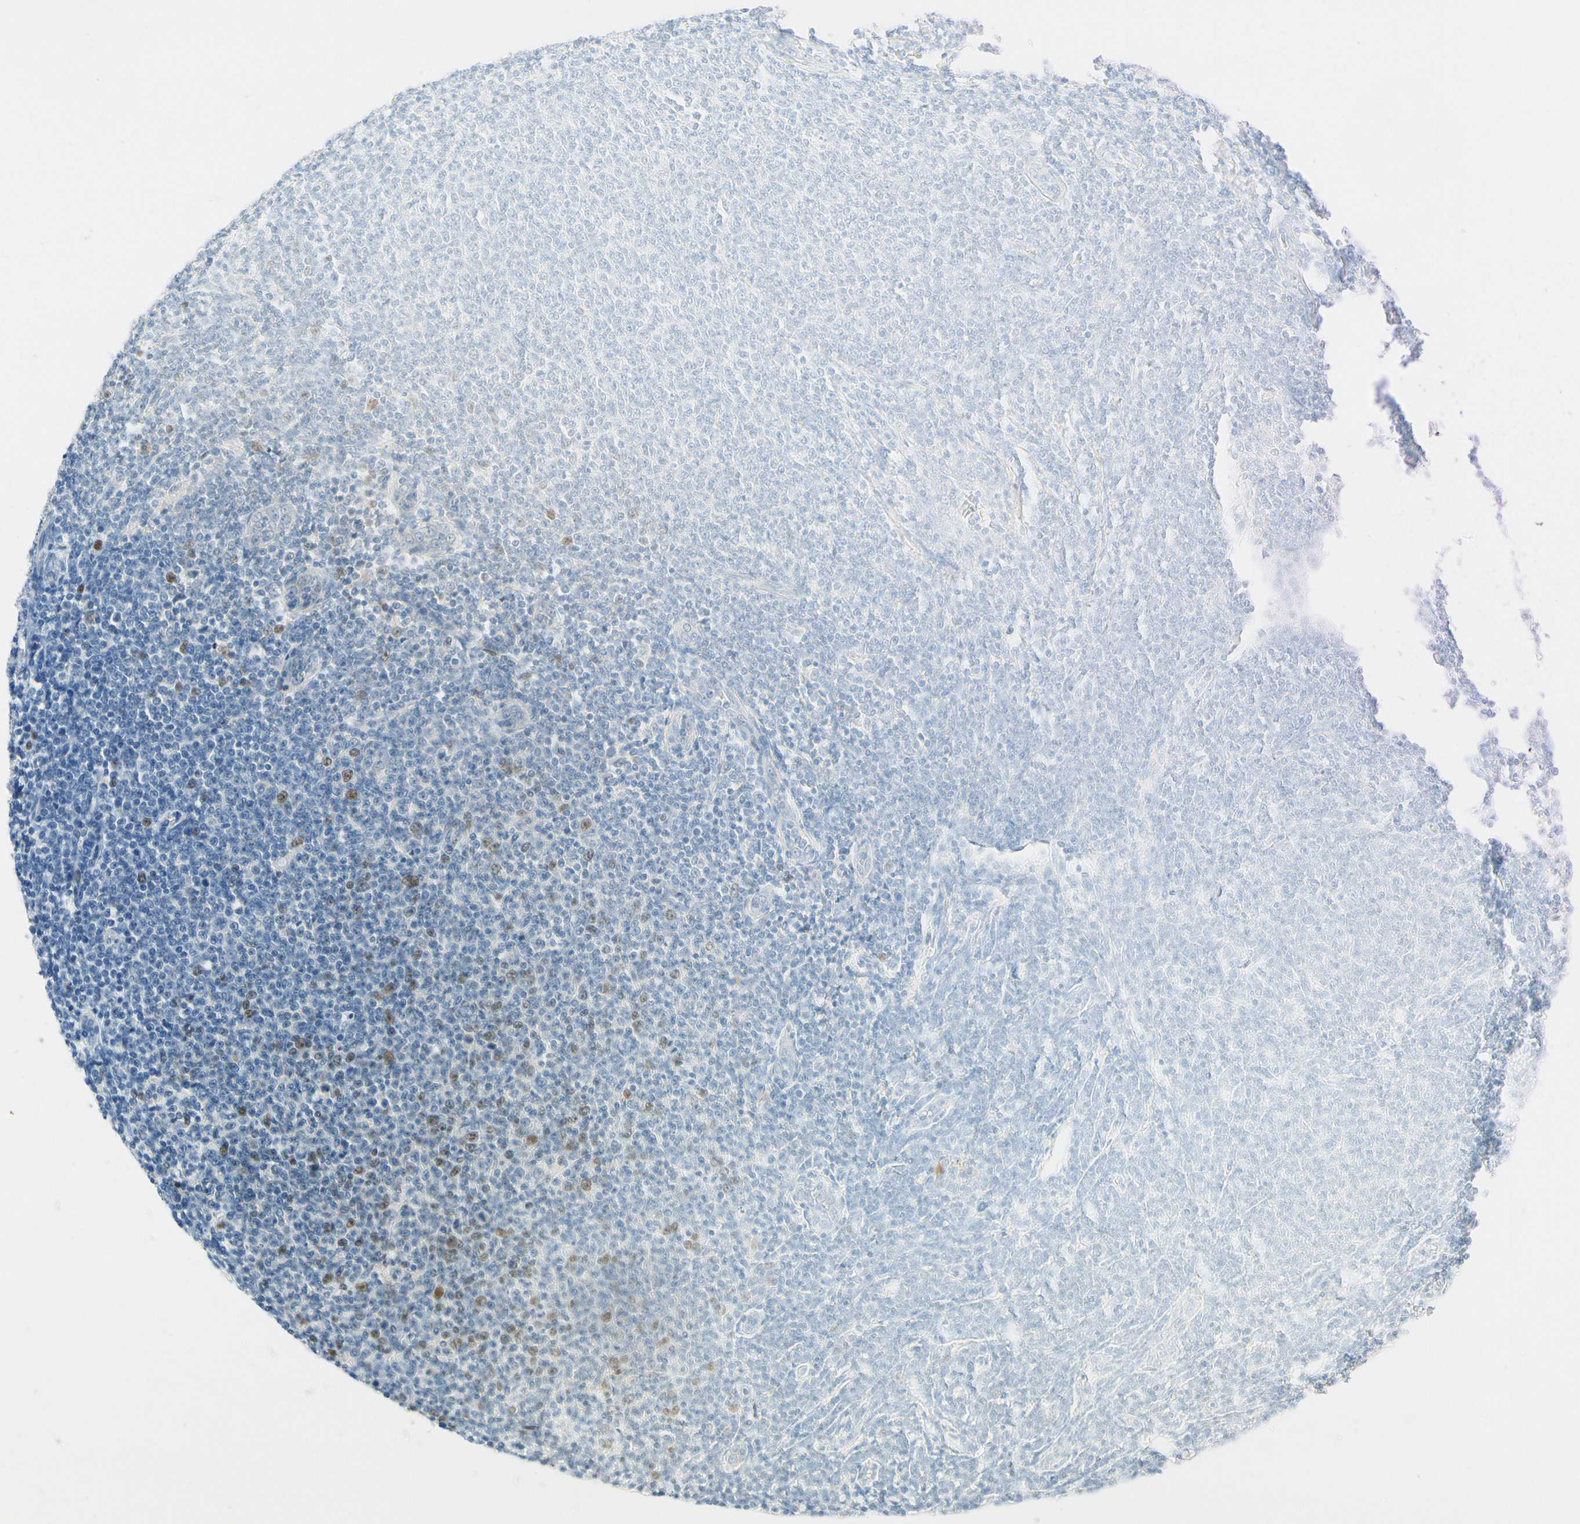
{"staining": {"intensity": "strong", "quantity": "<25%", "location": "nuclear"}, "tissue": "lymphoma", "cell_type": "Tumor cells", "image_type": "cancer", "snomed": [{"axis": "morphology", "description": "Malignant lymphoma, non-Hodgkin's type, Low grade"}, {"axis": "topography", "description": "Lymph node"}], "caption": "Immunohistochemistry (DAB (3,3'-diaminobenzidine)) staining of lymphoma displays strong nuclear protein staining in about <25% of tumor cells.", "gene": "ZKSCAN4", "patient": {"sex": "male", "age": 66}}